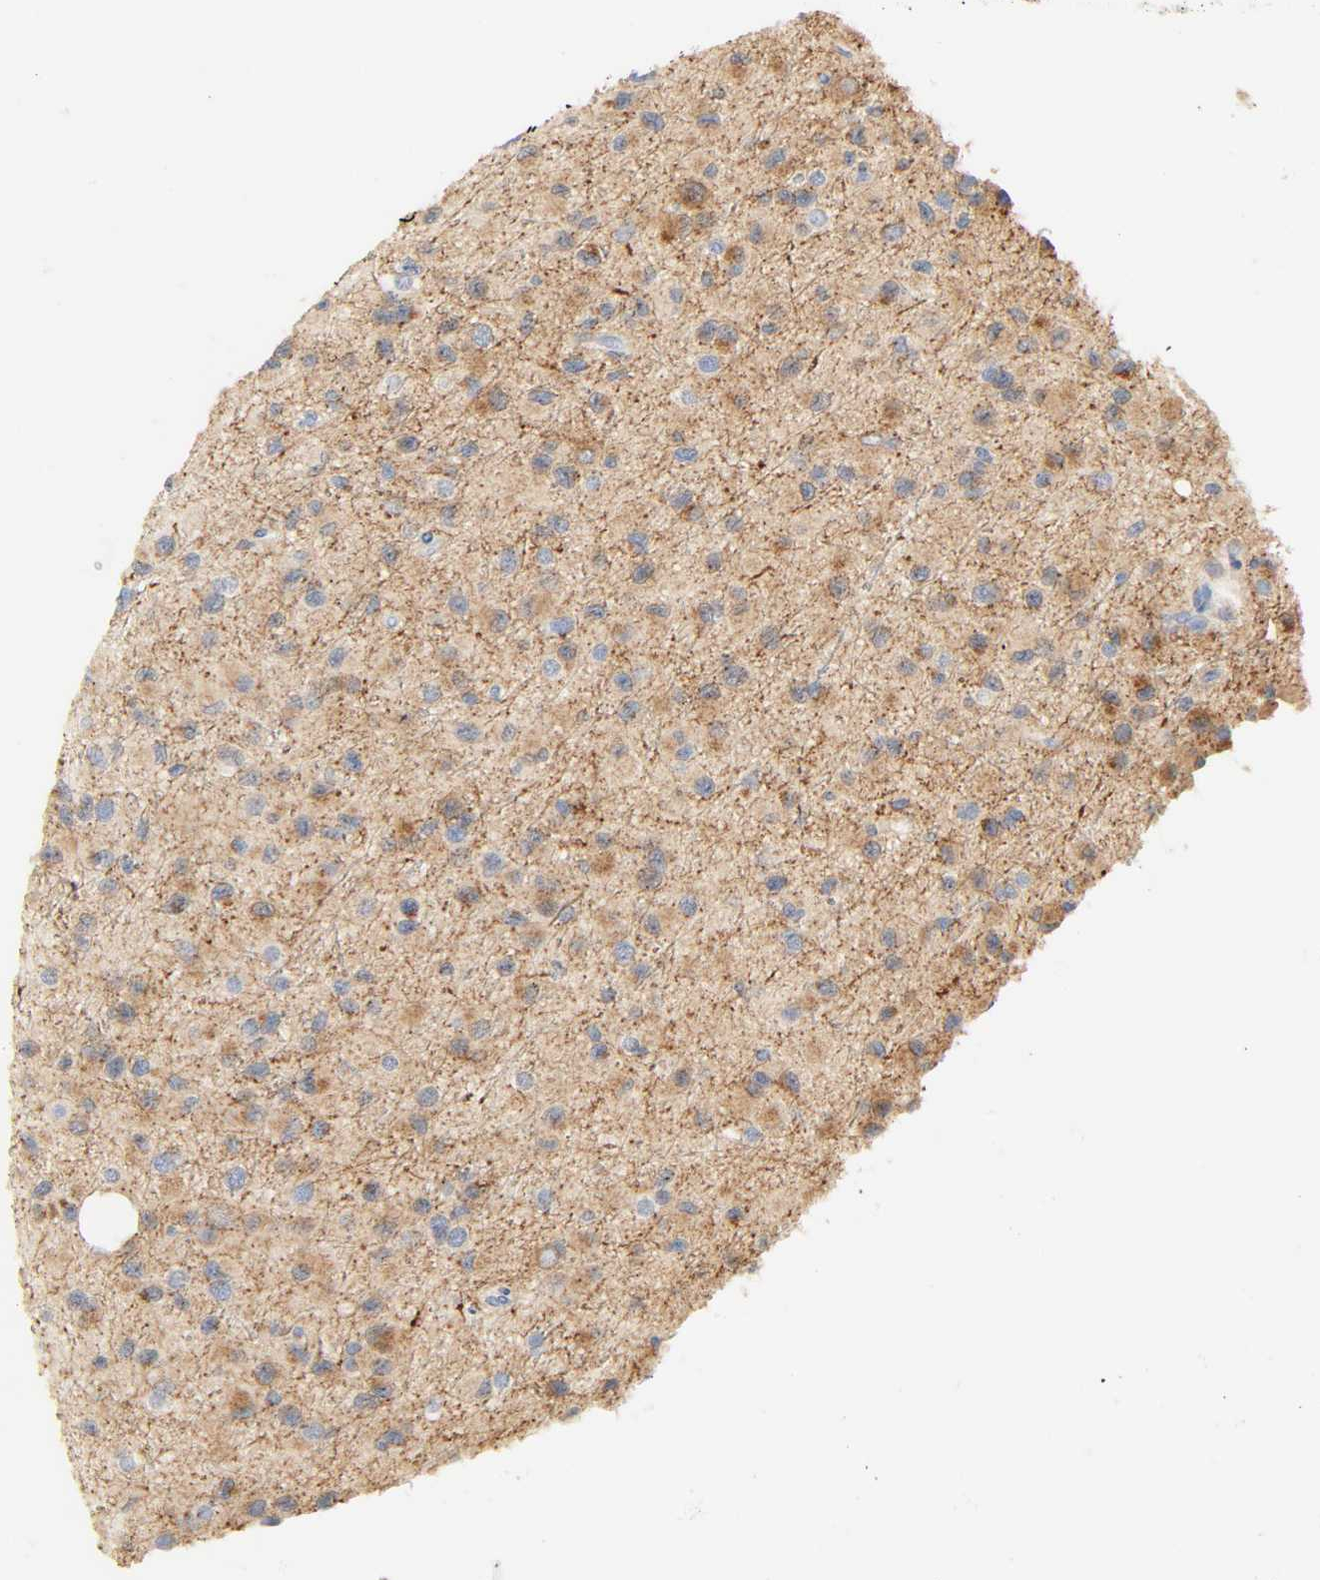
{"staining": {"intensity": "negative", "quantity": "none", "location": "none"}, "tissue": "glioma", "cell_type": "Tumor cells", "image_type": "cancer", "snomed": [{"axis": "morphology", "description": "Glioma, malignant, Low grade"}, {"axis": "topography", "description": "Brain"}], "caption": "This is a micrograph of IHC staining of glioma, which shows no expression in tumor cells. (DAB IHC with hematoxylin counter stain).", "gene": "CAMK2A", "patient": {"sex": "male", "age": 42}}